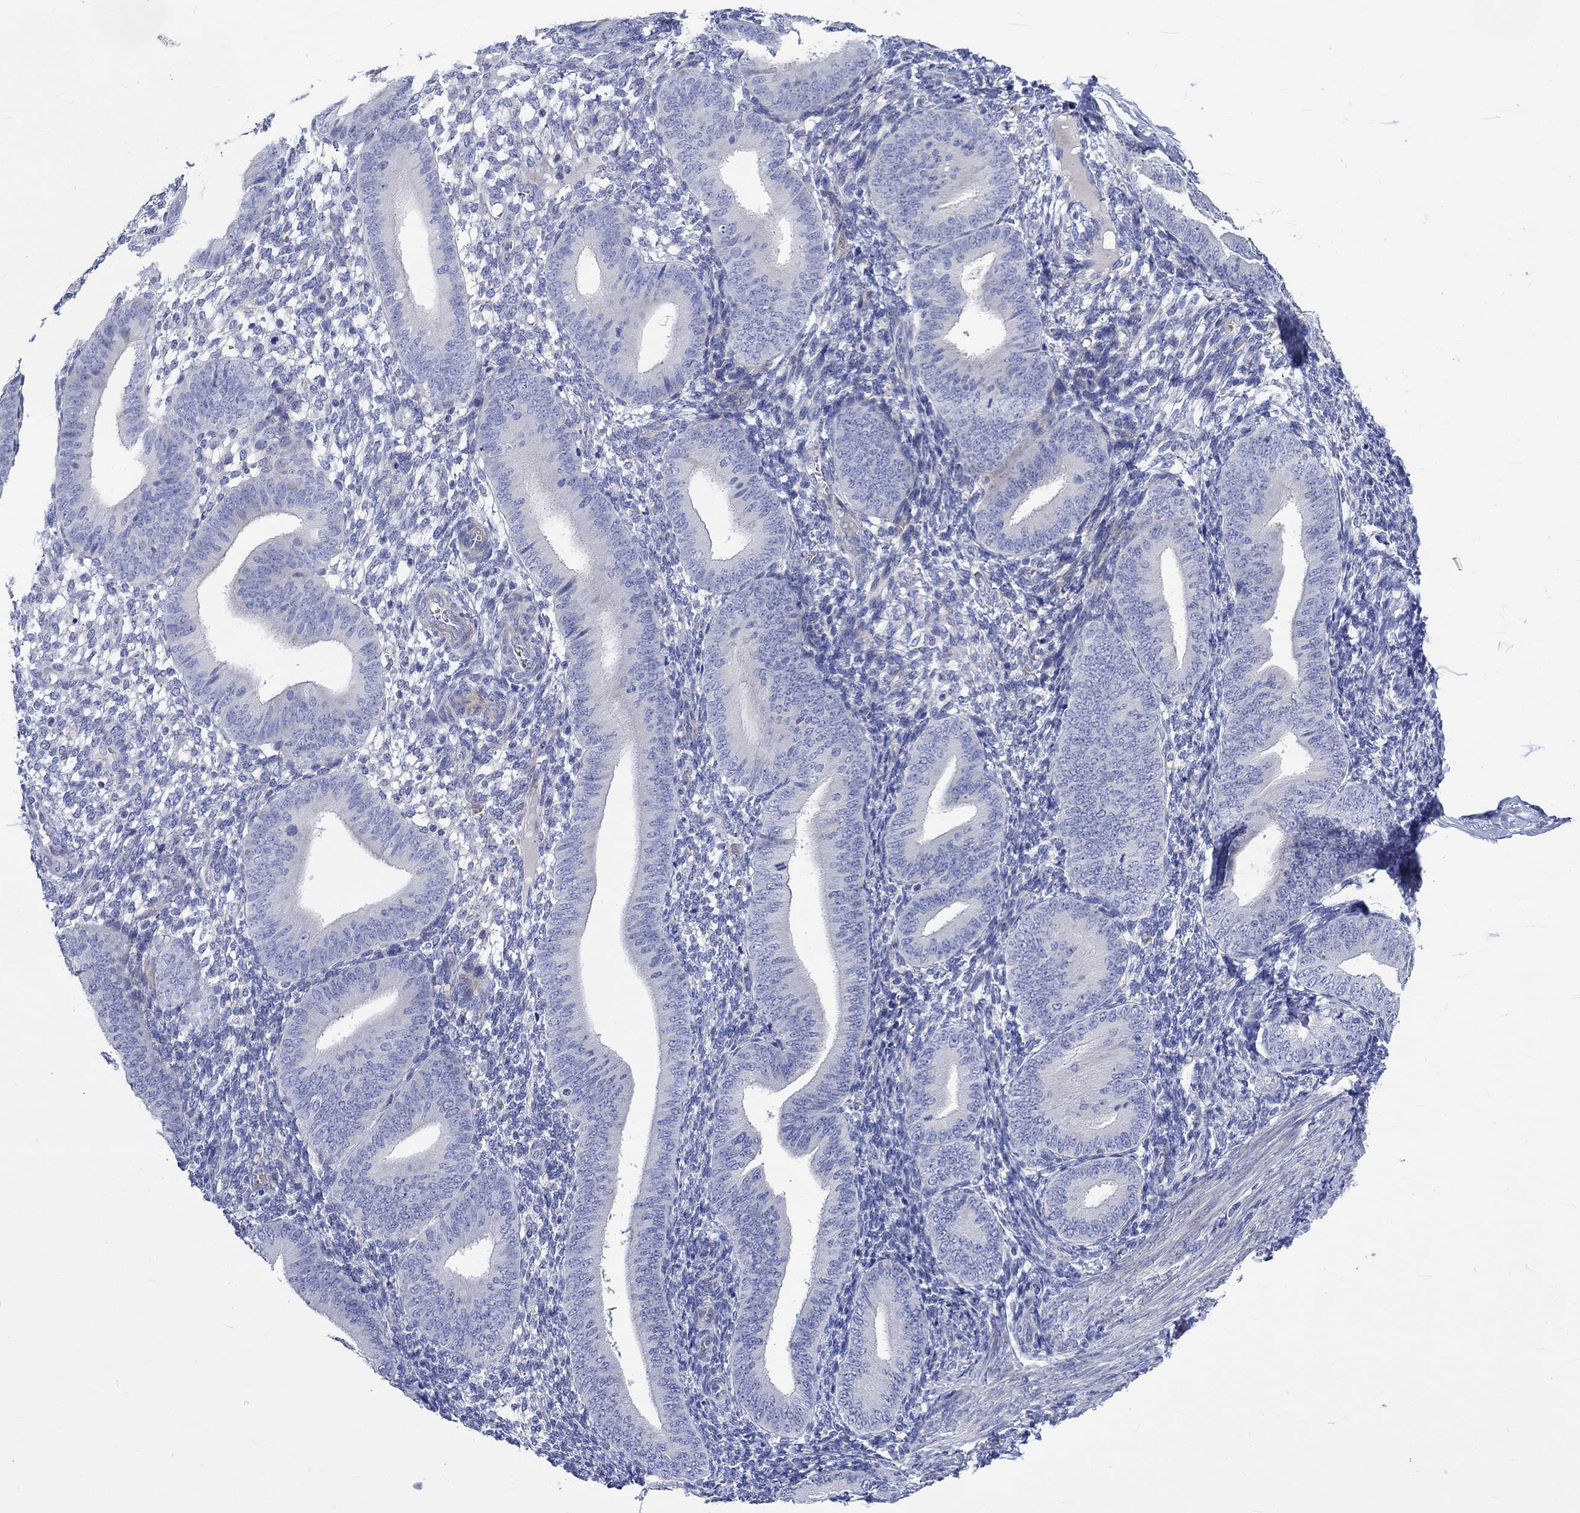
{"staining": {"intensity": "negative", "quantity": "none", "location": "none"}, "tissue": "endometrium", "cell_type": "Cells in endometrial stroma", "image_type": "normal", "snomed": [{"axis": "morphology", "description": "Normal tissue, NOS"}, {"axis": "topography", "description": "Endometrium"}], "caption": "A high-resolution image shows IHC staining of normal endometrium, which reveals no significant staining in cells in endometrial stroma.", "gene": "NRIP3", "patient": {"sex": "female", "age": 39}}